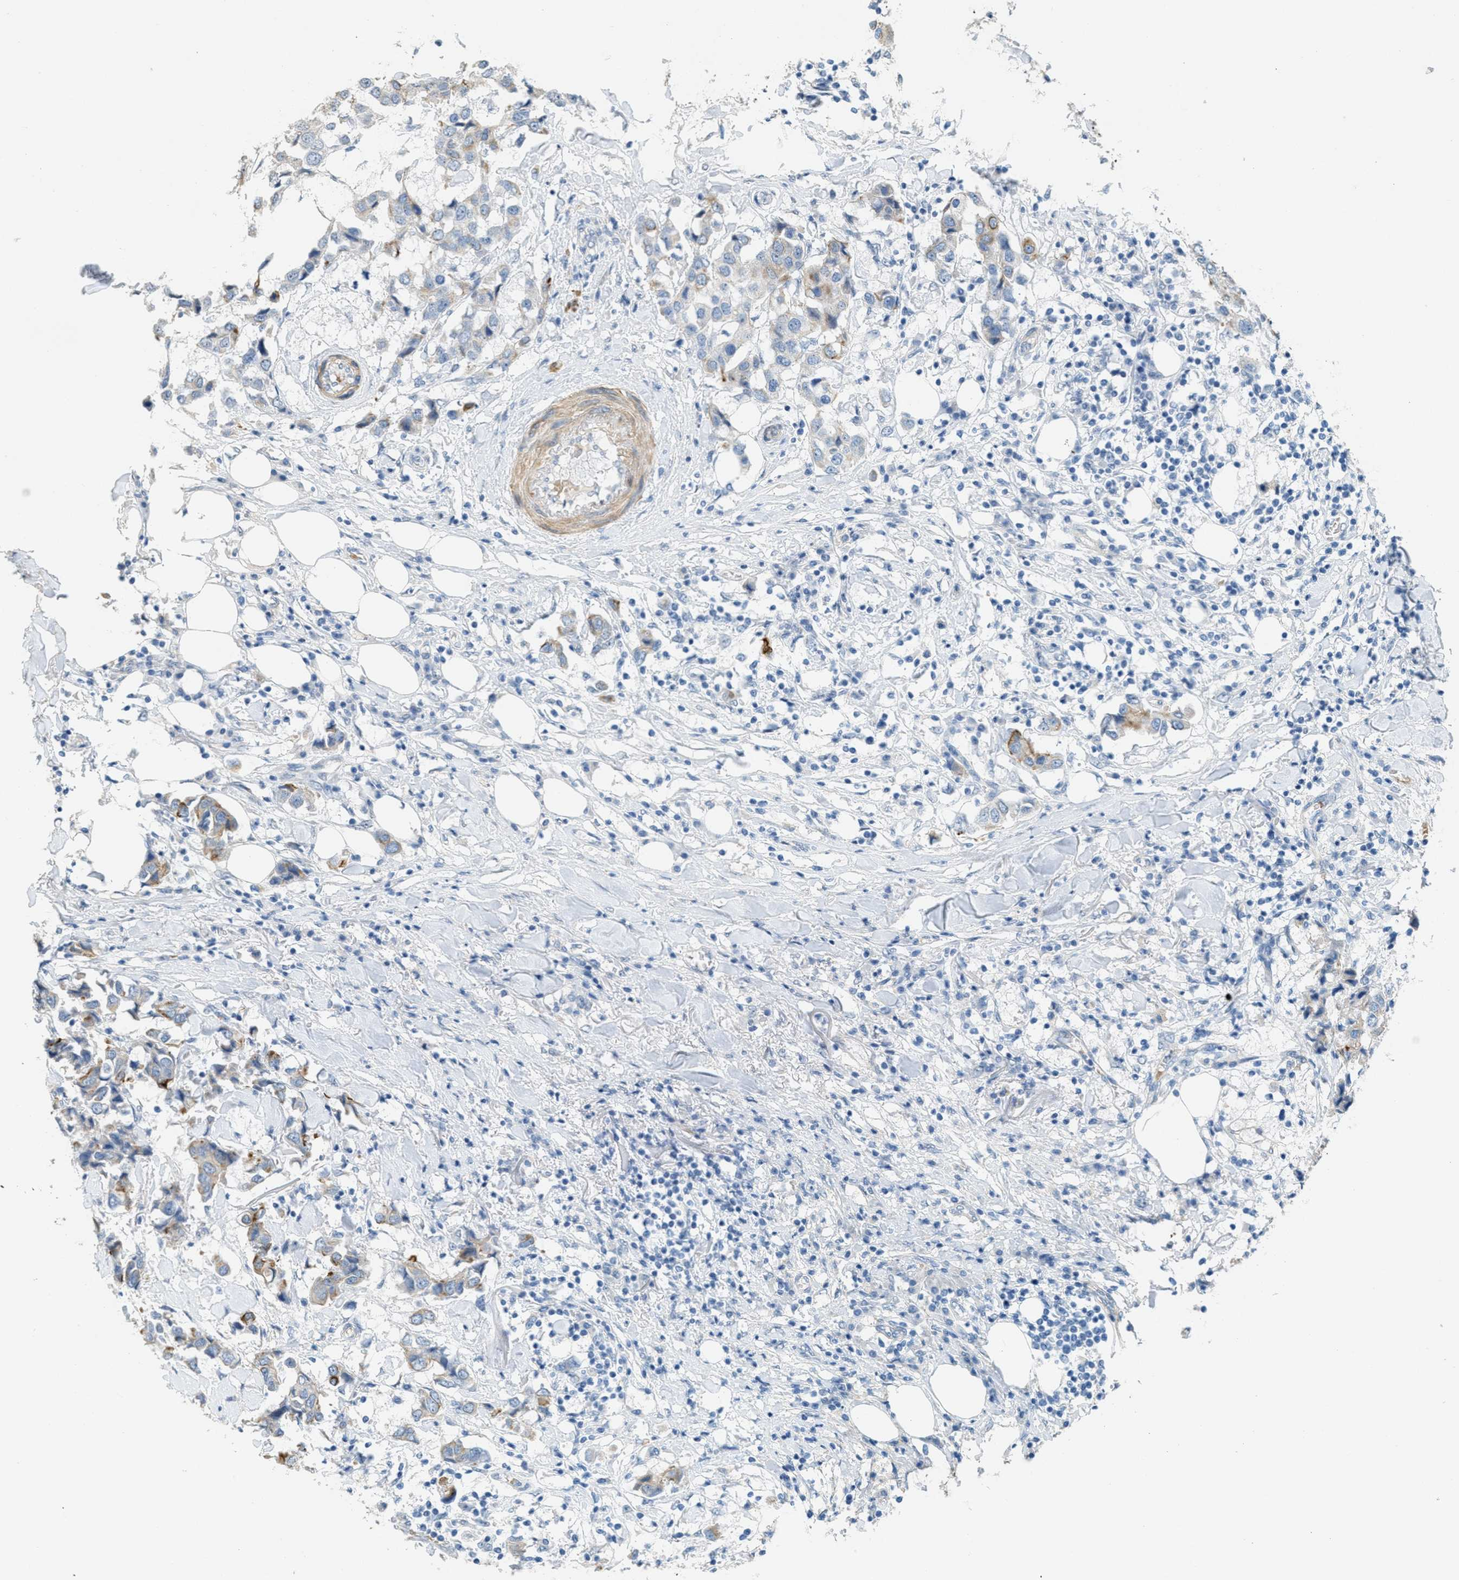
{"staining": {"intensity": "moderate", "quantity": "25%-75%", "location": "cytoplasmic/membranous"}, "tissue": "breast cancer", "cell_type": "Tumor cells", "image_type": "cancer", "snomed": [{"axis": "morphology", "description": "Duct carcinoma"}, {"axis": "topography", "description": "Breast"}], "caption": "Immunohistochemical staining of breast intraductal carcinoma demonstrates moderate cytoplasmic/membranous protein staining in about 25%-75% of tumor cells.", "gene": "MRS2", "patient": {"sex": "female", "age": 80}}